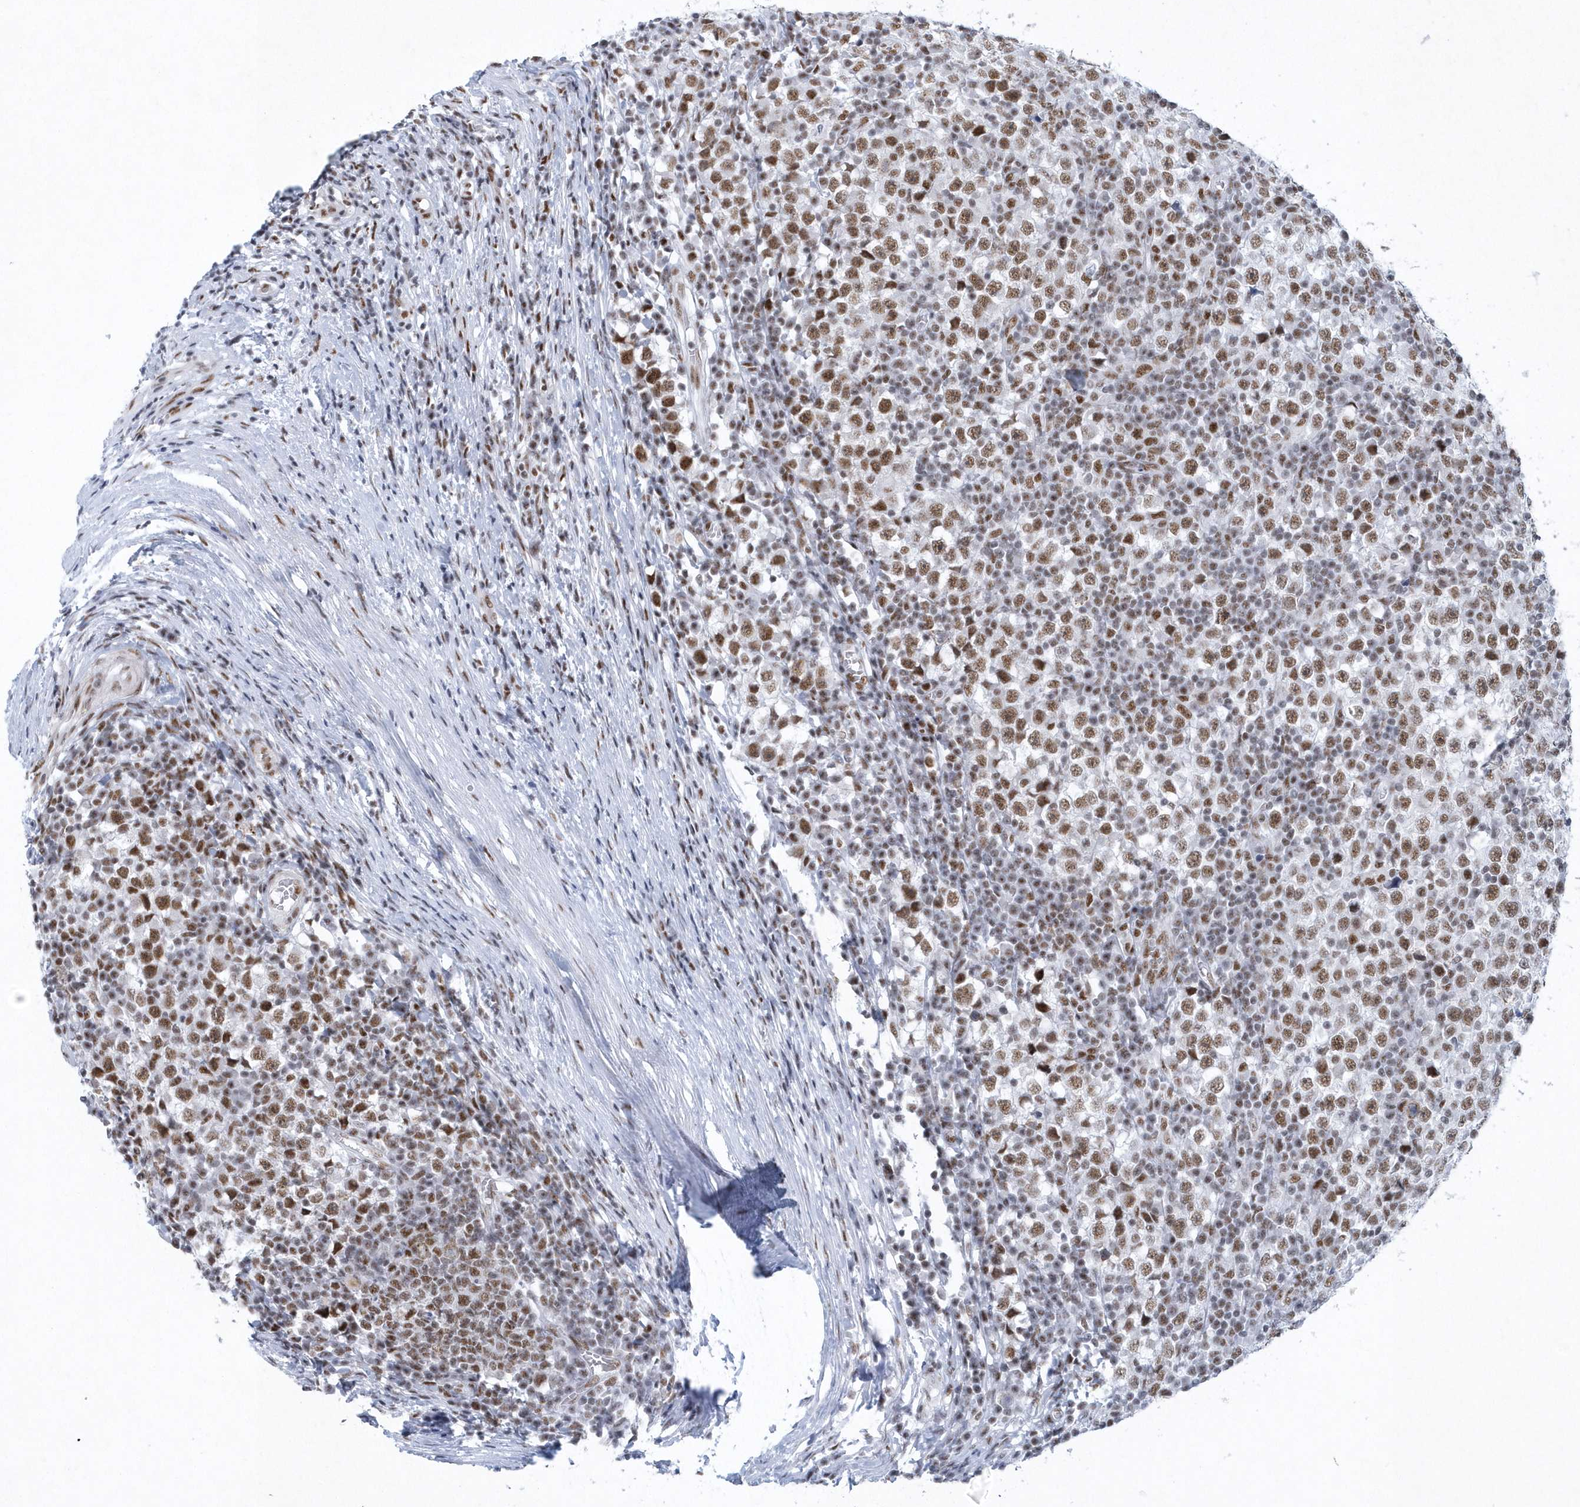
{"staining": {"intensity": "moderate", "quantity": ">75%", "location": "nuclear"}, "tissue": "testis cancer", "cell_type": "Tumor cells", "image_type": "cancer", "snomed": [{"axis": "morphology", "description": "Seminoma, NOS"}, {"axis": "topography", "description": "Testis"}], "caption": "This micrograph shows IHC staining of human testis cancer, with medium moderate nuclear positivity in about >75% of tumor cells.", "gene": "DCLRE1A", "patient": {"sex": "male", "age": 65}}